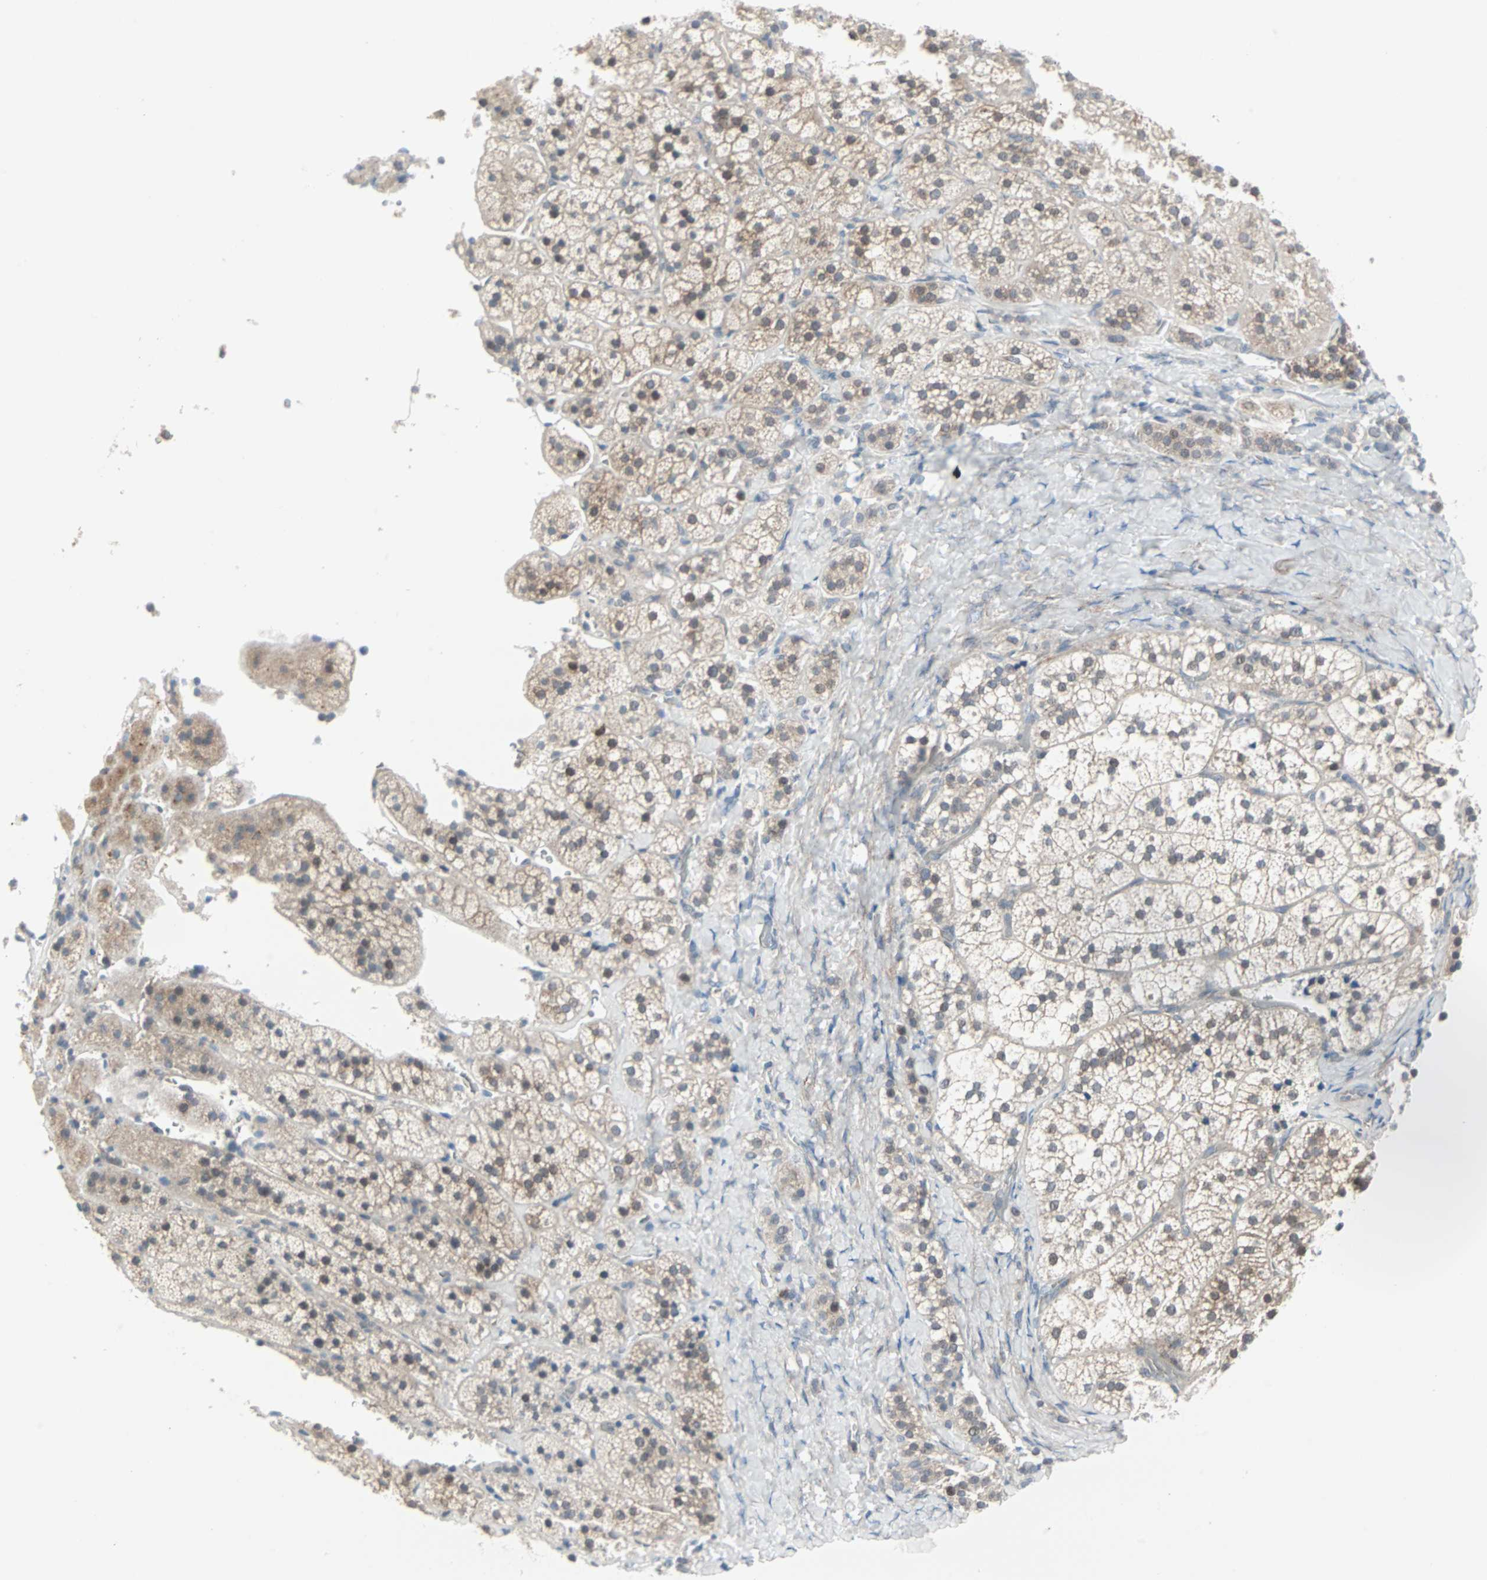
{"staining": {"intensity": "weak", "quantity": "<25%", "location": "cytoplasmic/membranous,nuclear"}, "tissue": "adrenal gland", "cell_type": "Glandular cells", "image_type": "normal", "snomed": [{"axis": "morphology", "description": "Normal tissue, NOS"}, {"axis": "topography", "description": "Adrenal gland"}], "caption": "Human adrenal gland stained for a protein using IHC displays no expression in glandular cells.", "gene": "CASP3", "patient": {"sex": "female", "age": 44}}